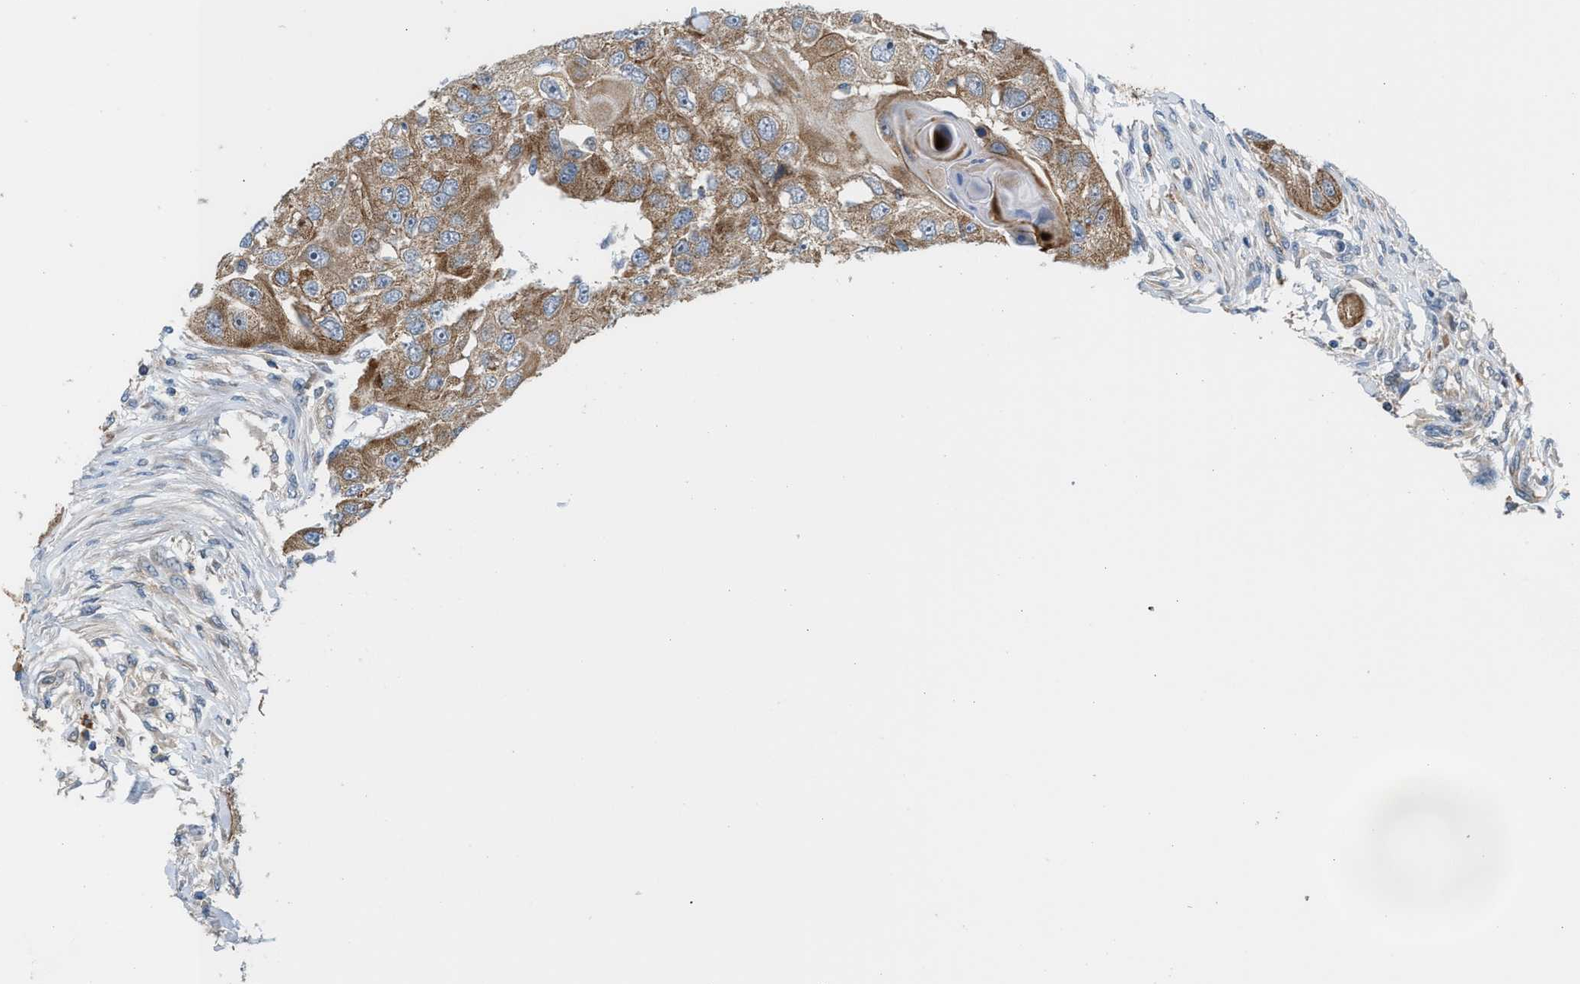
{"staining": {"intensity": "moderate", "quantity": ">75%", "location": "cytoplasmic/membranous"}, "tissue": "head and neck cancer", "cell_type": "Tumor cells", "image_type": "cancer", "snomed": [{"axis": "morphology", "description": "Normal tissue, NOS"}, {"axis": "morphology", "description": "Squamous cell carcinoma, NOS"}, {"axis": "topography", "description": "Skeletal muscle"}, {"axis": "topography", "description": "Head-Neck"}], "caption": "Moderate cytoplasmic/membranous expression for a protein is appreciated in approximately >75% of tumor cells of head and neck cancer using immunohistochemistry.", "gene": "PDCL", "patient": {"sex": "male", "age": 51}}